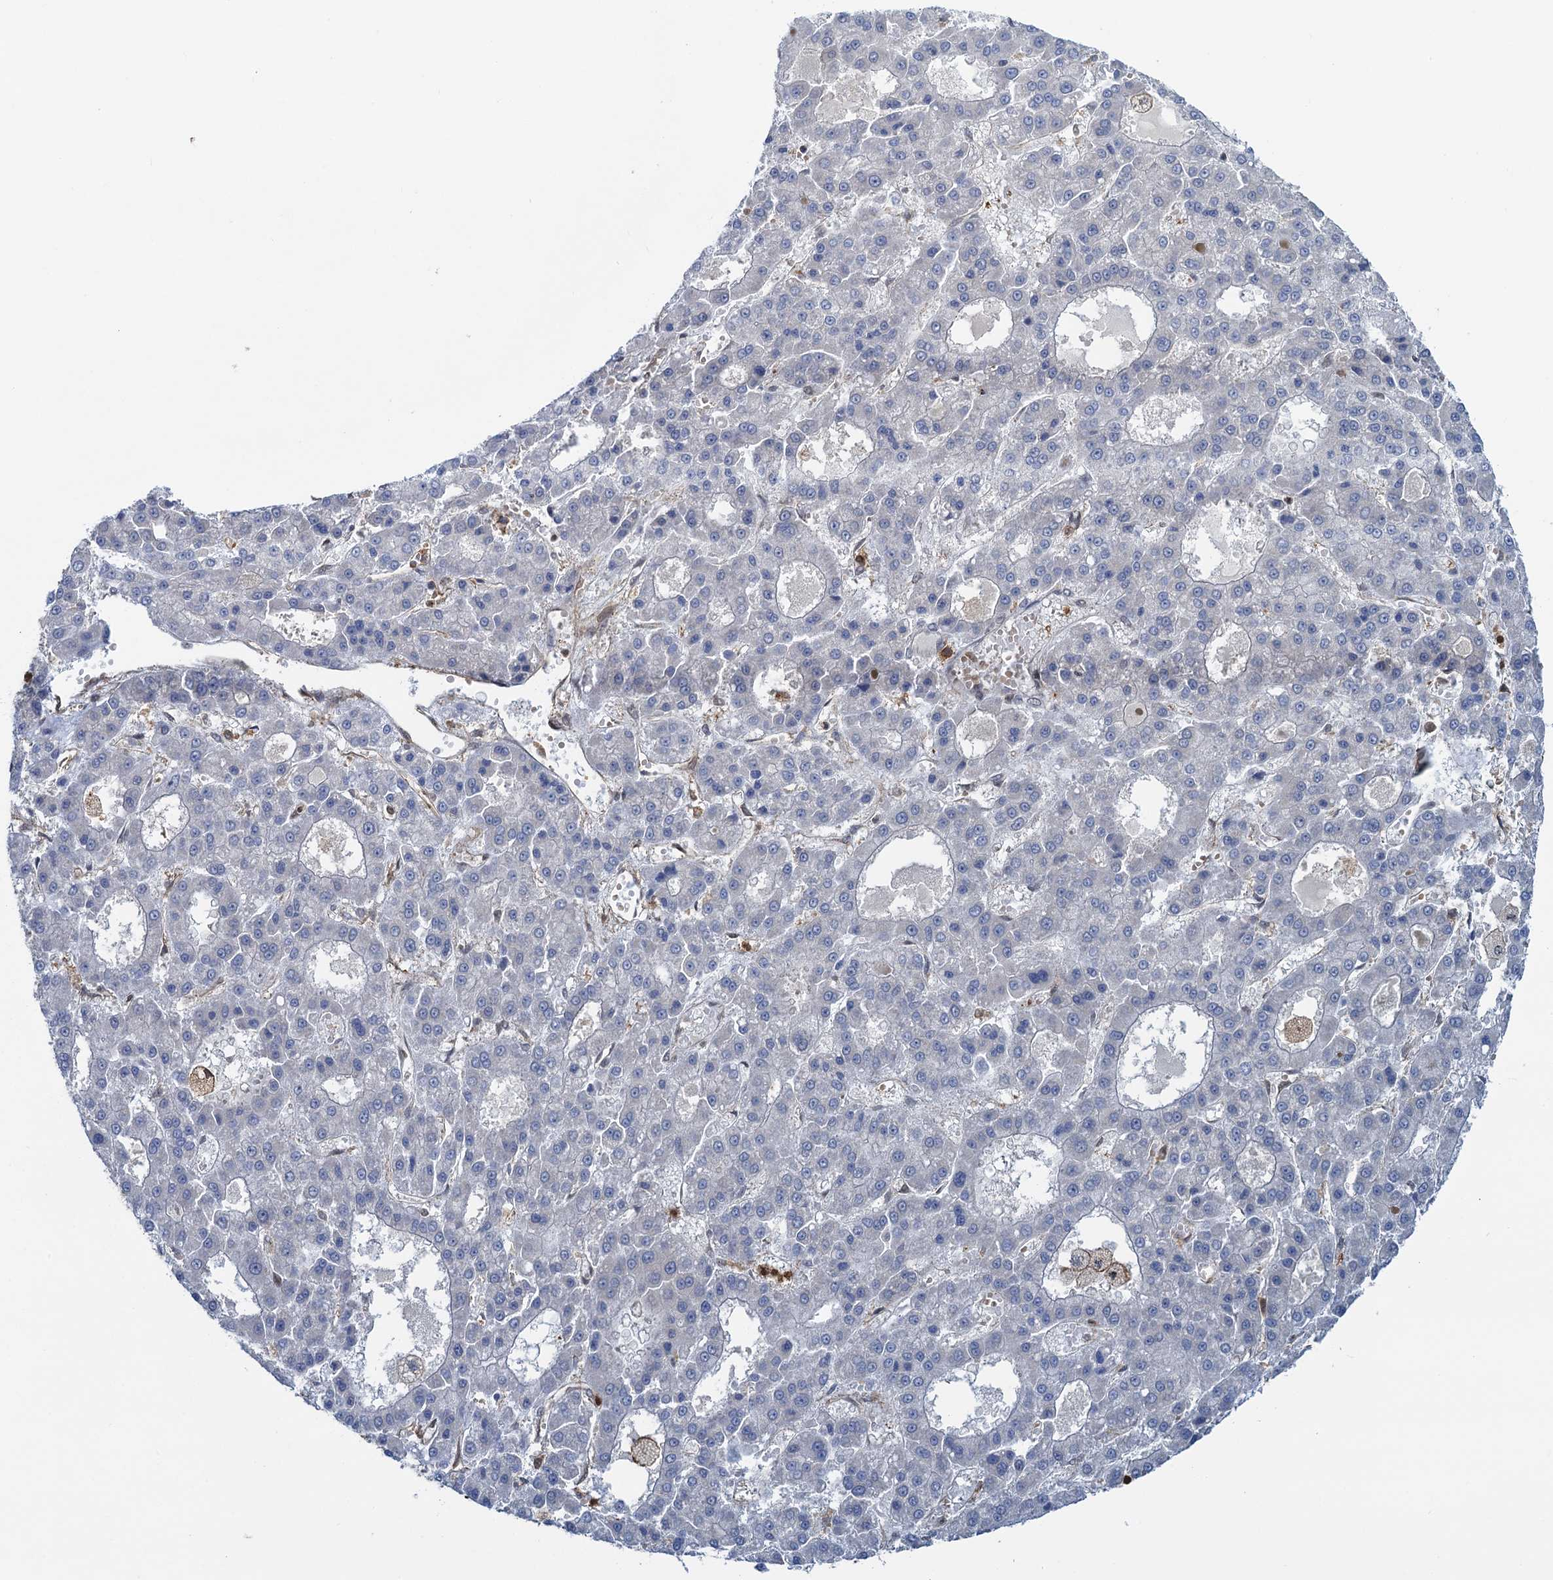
{"staining": {"intensity": "negative", "quantity": "none", "location": "none"}, "tissue": "liver cancer", "cell_type": "Tumor cells", "image_type": "cancer", "snomed": [{"axis": "morphology", "description": "Carcinoma, Hepatocellular, NOS"}, {"axis": "topography", "description": "Liver"}], "caption": "This photomicrograph is of liver hepatocellular carcinoma stained with immunohistochemistry to label a protein in brown with the nuclei are counter-stained blue. There is no staining in tumor cells.", "gene": "ZNF609", "patient": {"sex": "male", "age": 70}}